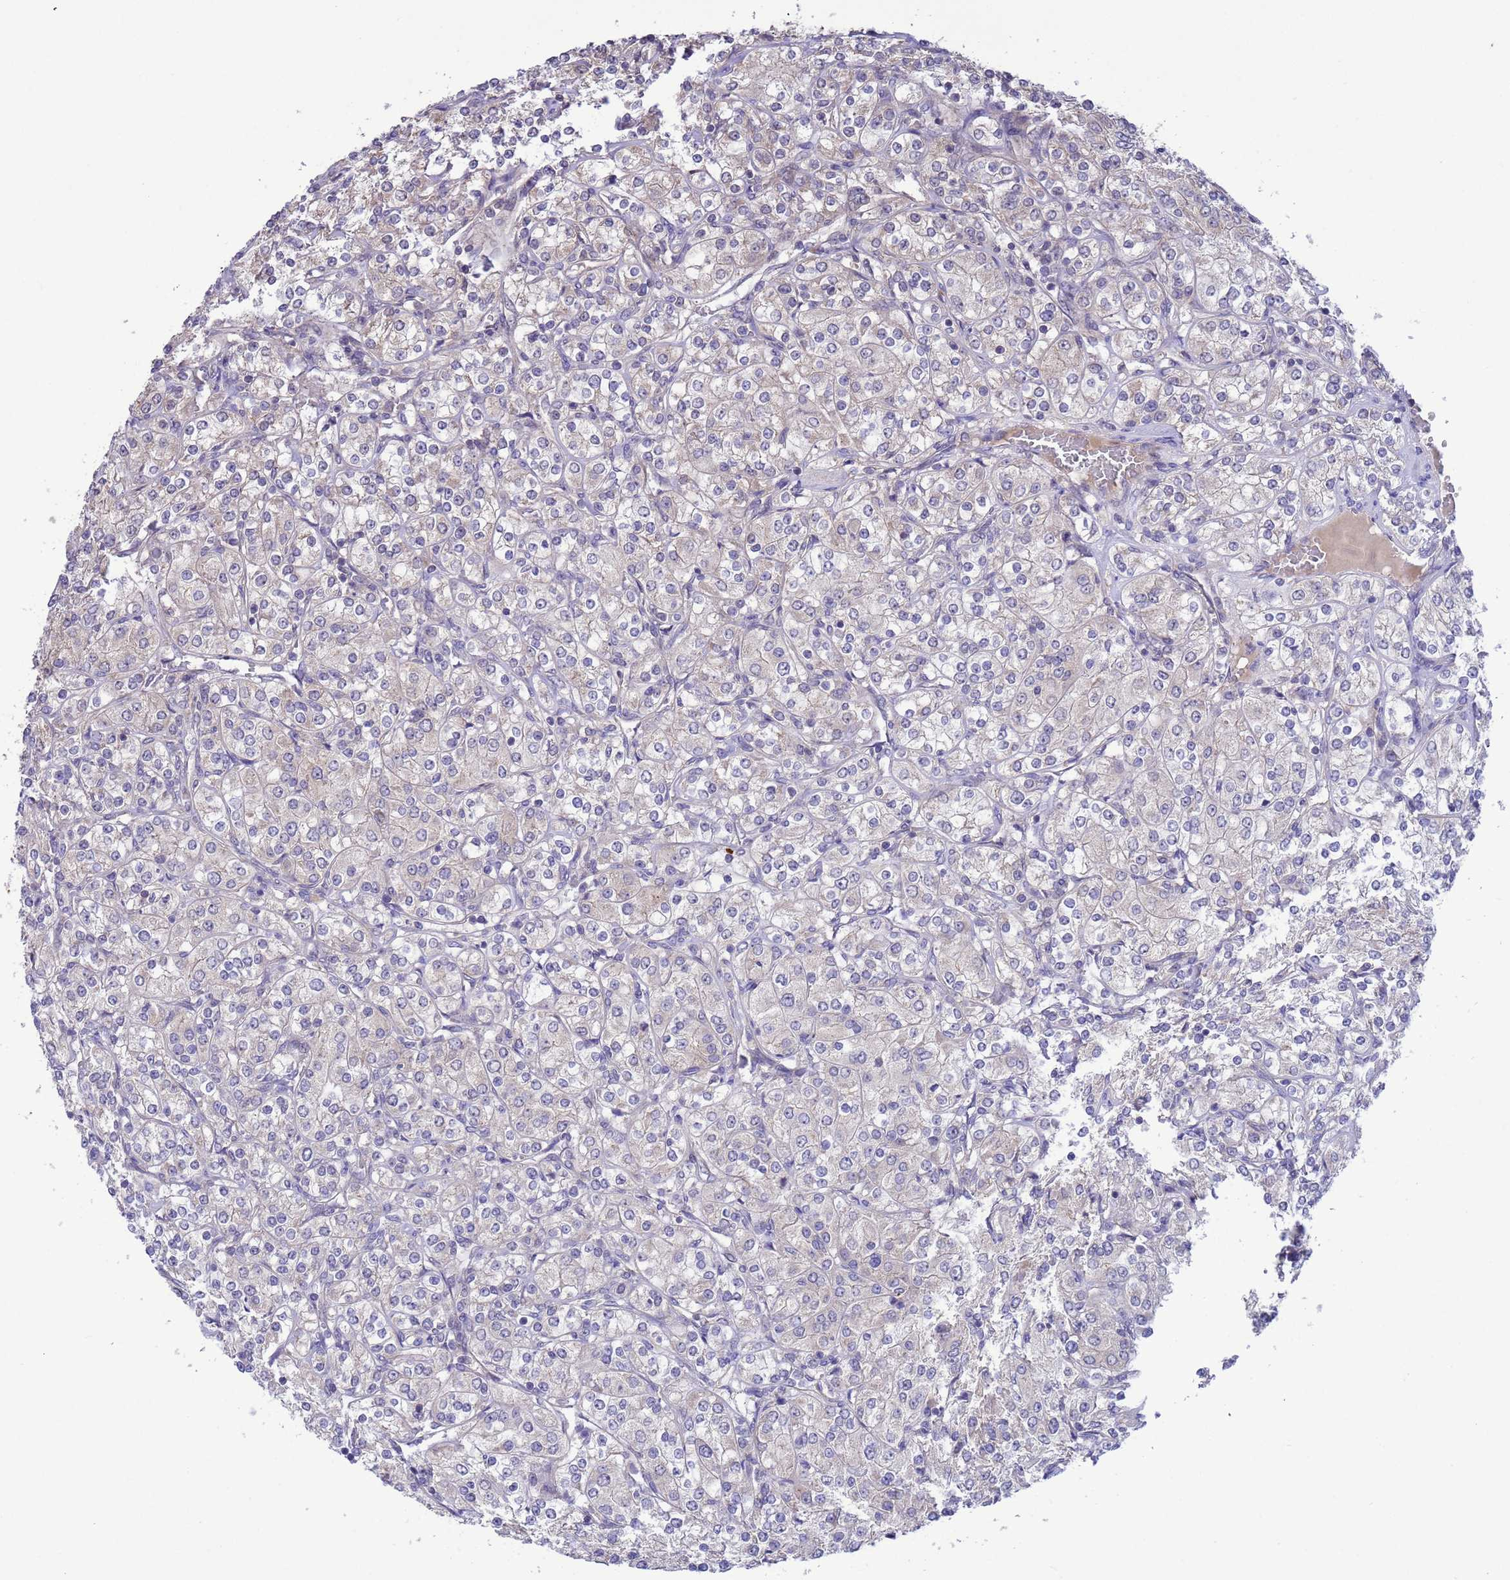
{"staining": {"intensity": "weak", "quantity": "<25%", "location": "cytoplasmic/membranous"}, "tissue": "renal cancer", "cell_type": "Tumor cells", "image_type": "cancer", "snomed": [{"axis": "morphology", "description": "Adenocarcinoma, NOS"}, {"axis": "topography", "description": "Kidney"}], "caption": "Immunohistochemistry of renal cancer (adenocarcinoma) exhibits no staining in tumor cells.", "gene": "GJA10", "patient": {"sex": "male", "age": 77}}